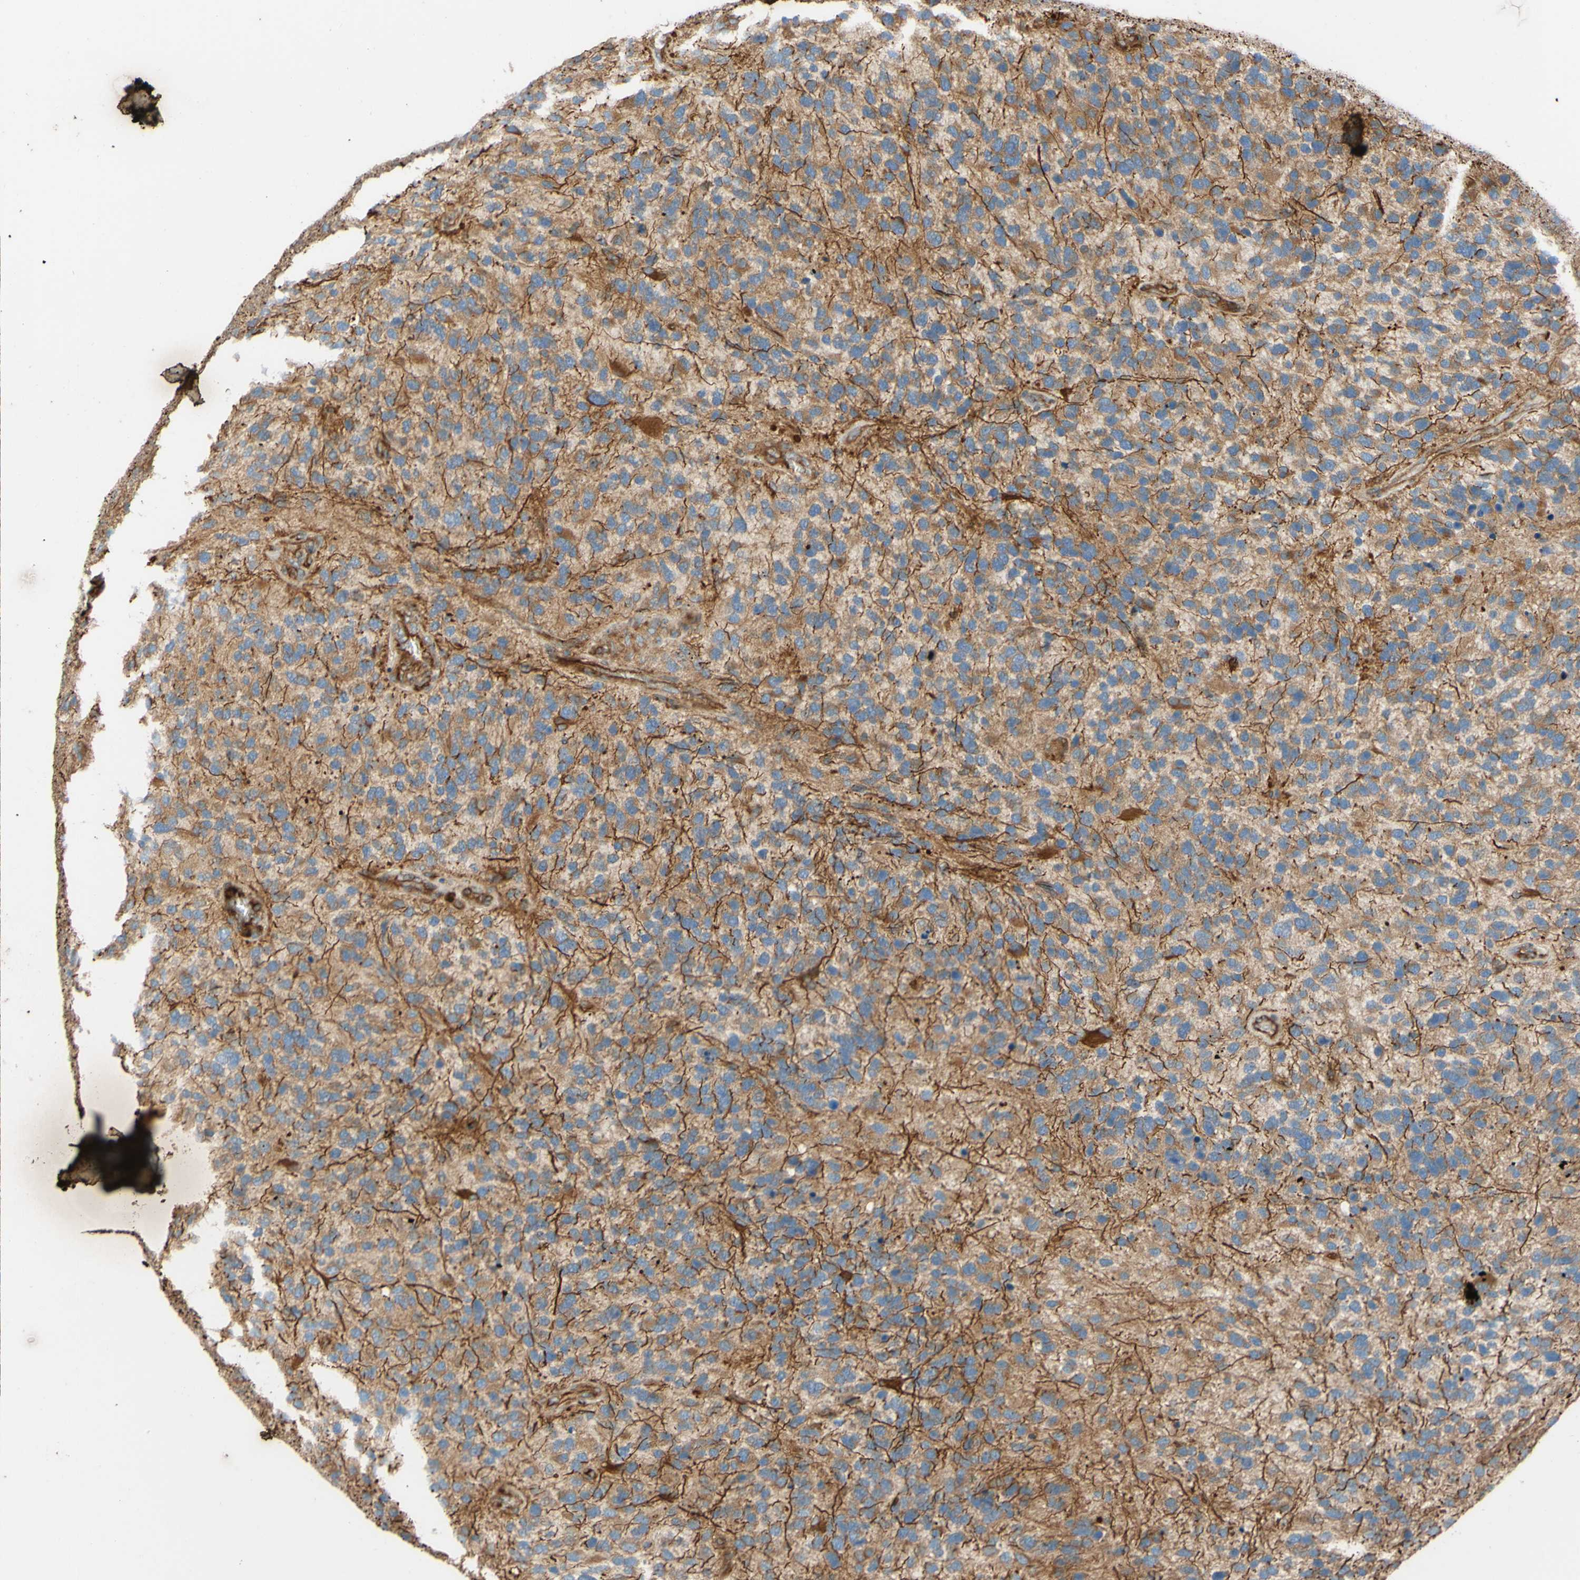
{"staining": {"intensity": "moderate", "quantity": ">75%", "location": "cytoplasmic/membranous"}, "tissue": "glioma", "cell_type": "Tumor cells", "image_type": "cancer", "snomed": [{"axis": "morphology", "description": "Glioma, malignant, High grade"}, {"axis": "topography", "description": "Brain"}], "caption": "Tumor cells demonstrate moderate cytoplasmic/membranous staining in approximately >75% of cells in glioma.", "gene": "C1orf43", "patient": {"sex": "female", "age": 58}}